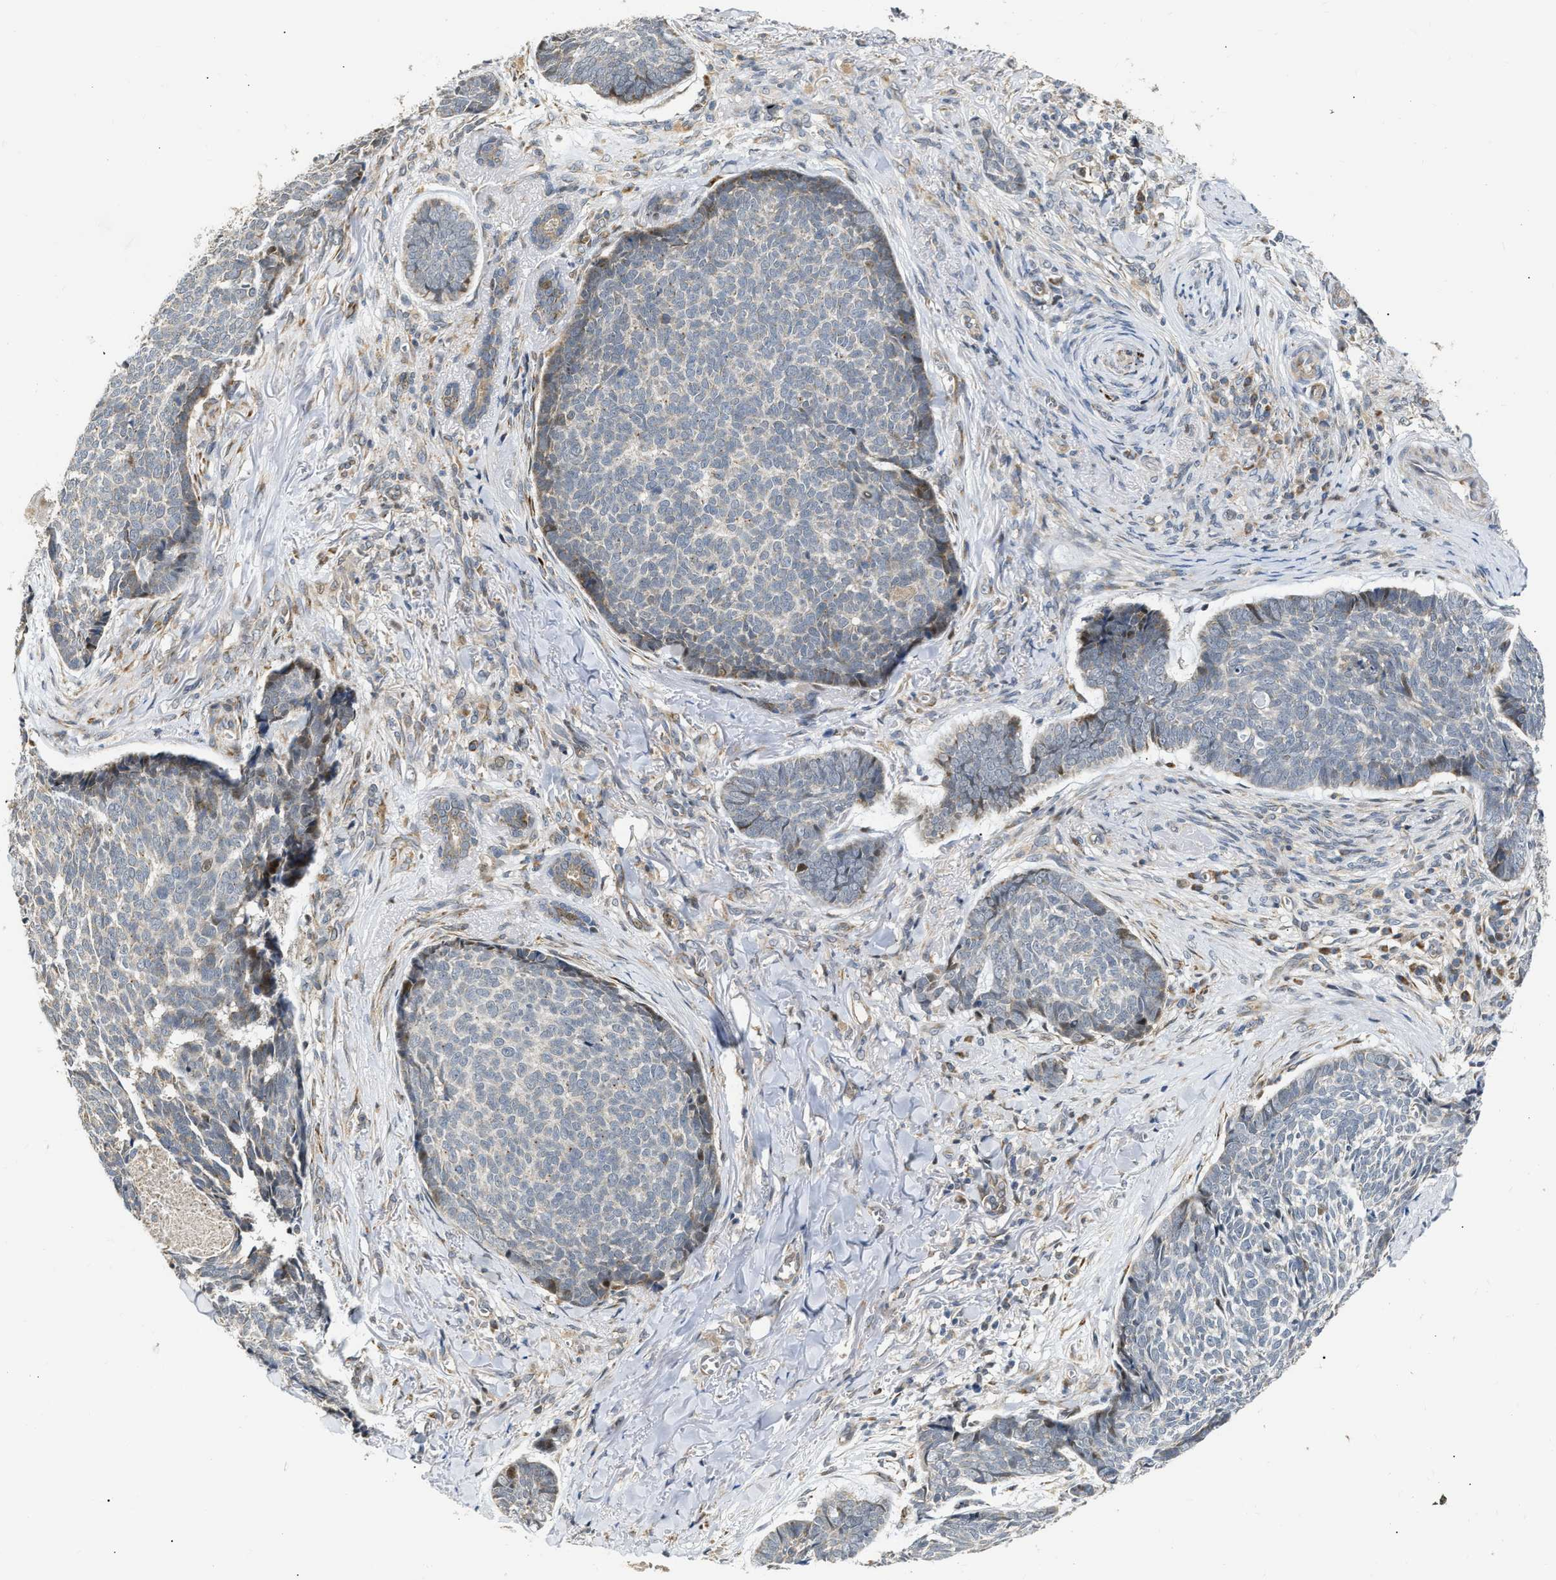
{"staining": {"intensity": "moderate", "quantity": "<25%", "location": "cytoplasmic/membranous"}, "tissue": "skin cancer", "cell_type": "Tumor cells", "image_type": "cancer", "snomed": [{"axis": "morphology", "description": "Basal cell carcinoma"}, {"axis": "topography", "description": "Skin"}], "caption": "DAB (3,3'-diaminobenzidine) immunohistochemical staining of human skin cancer reveals moderate cytoplasmic/membranous protein staining in about <25% of tumor cells.", "gene": "DEPTOR", "patient": {"sex": "male", "age": 84}}